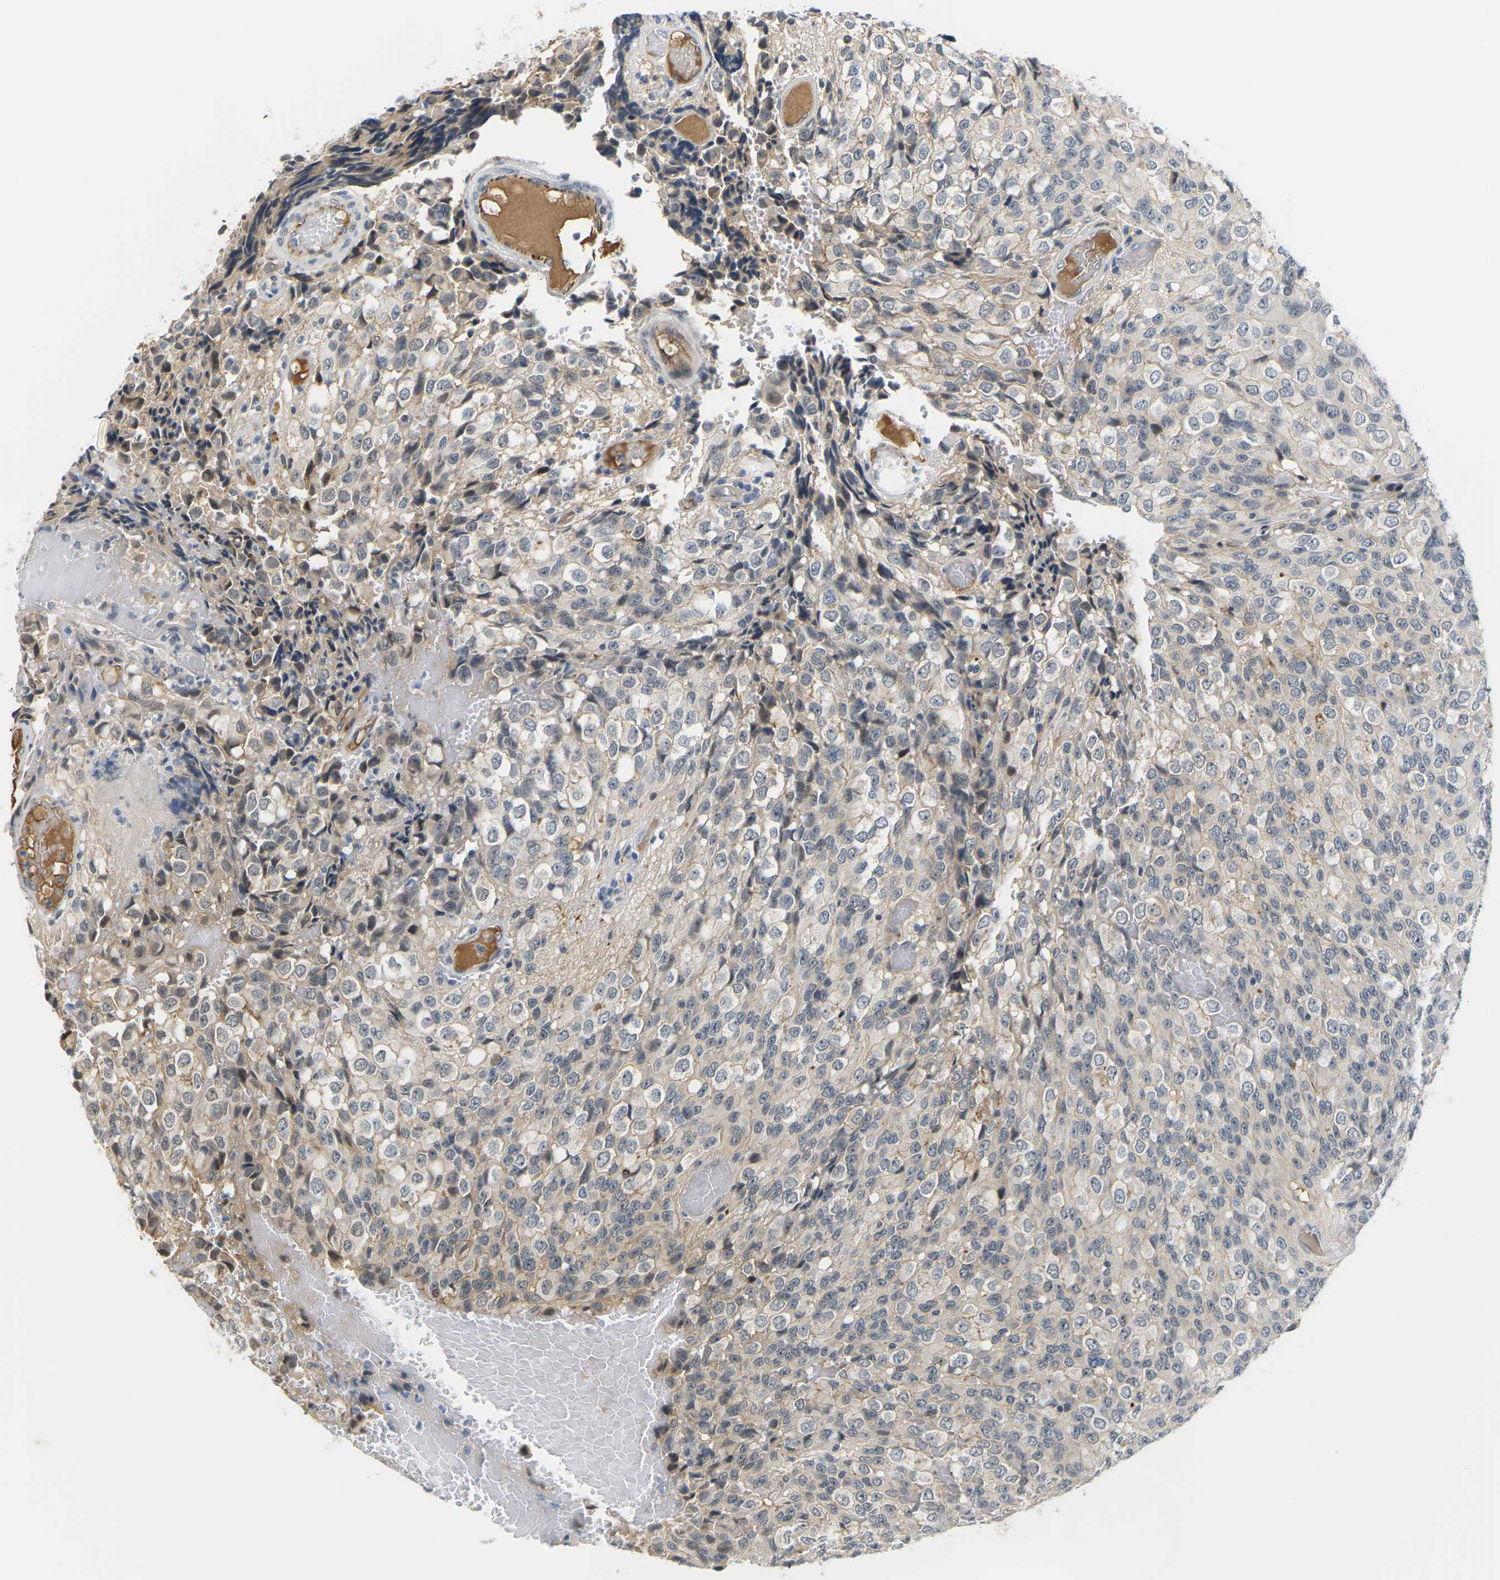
{"staining": {"intensity": "weak", "quantity": "<25%", "location": "cytoplasmic/membranous,nuclear"}, "tissue": "glioma", "cell_type": "Tumor cells", "image_type": "cancer", "snomed": [{"axis": "morphology", "description": "Glioma, malignant, High grade"}, {"axis": "topography", "description": "Brain"}], "caption": "The image demonstrates no staining of tumor cells in glioma.", "gene": "PKP2", "patient": {"sex": "male", "age": 32}}